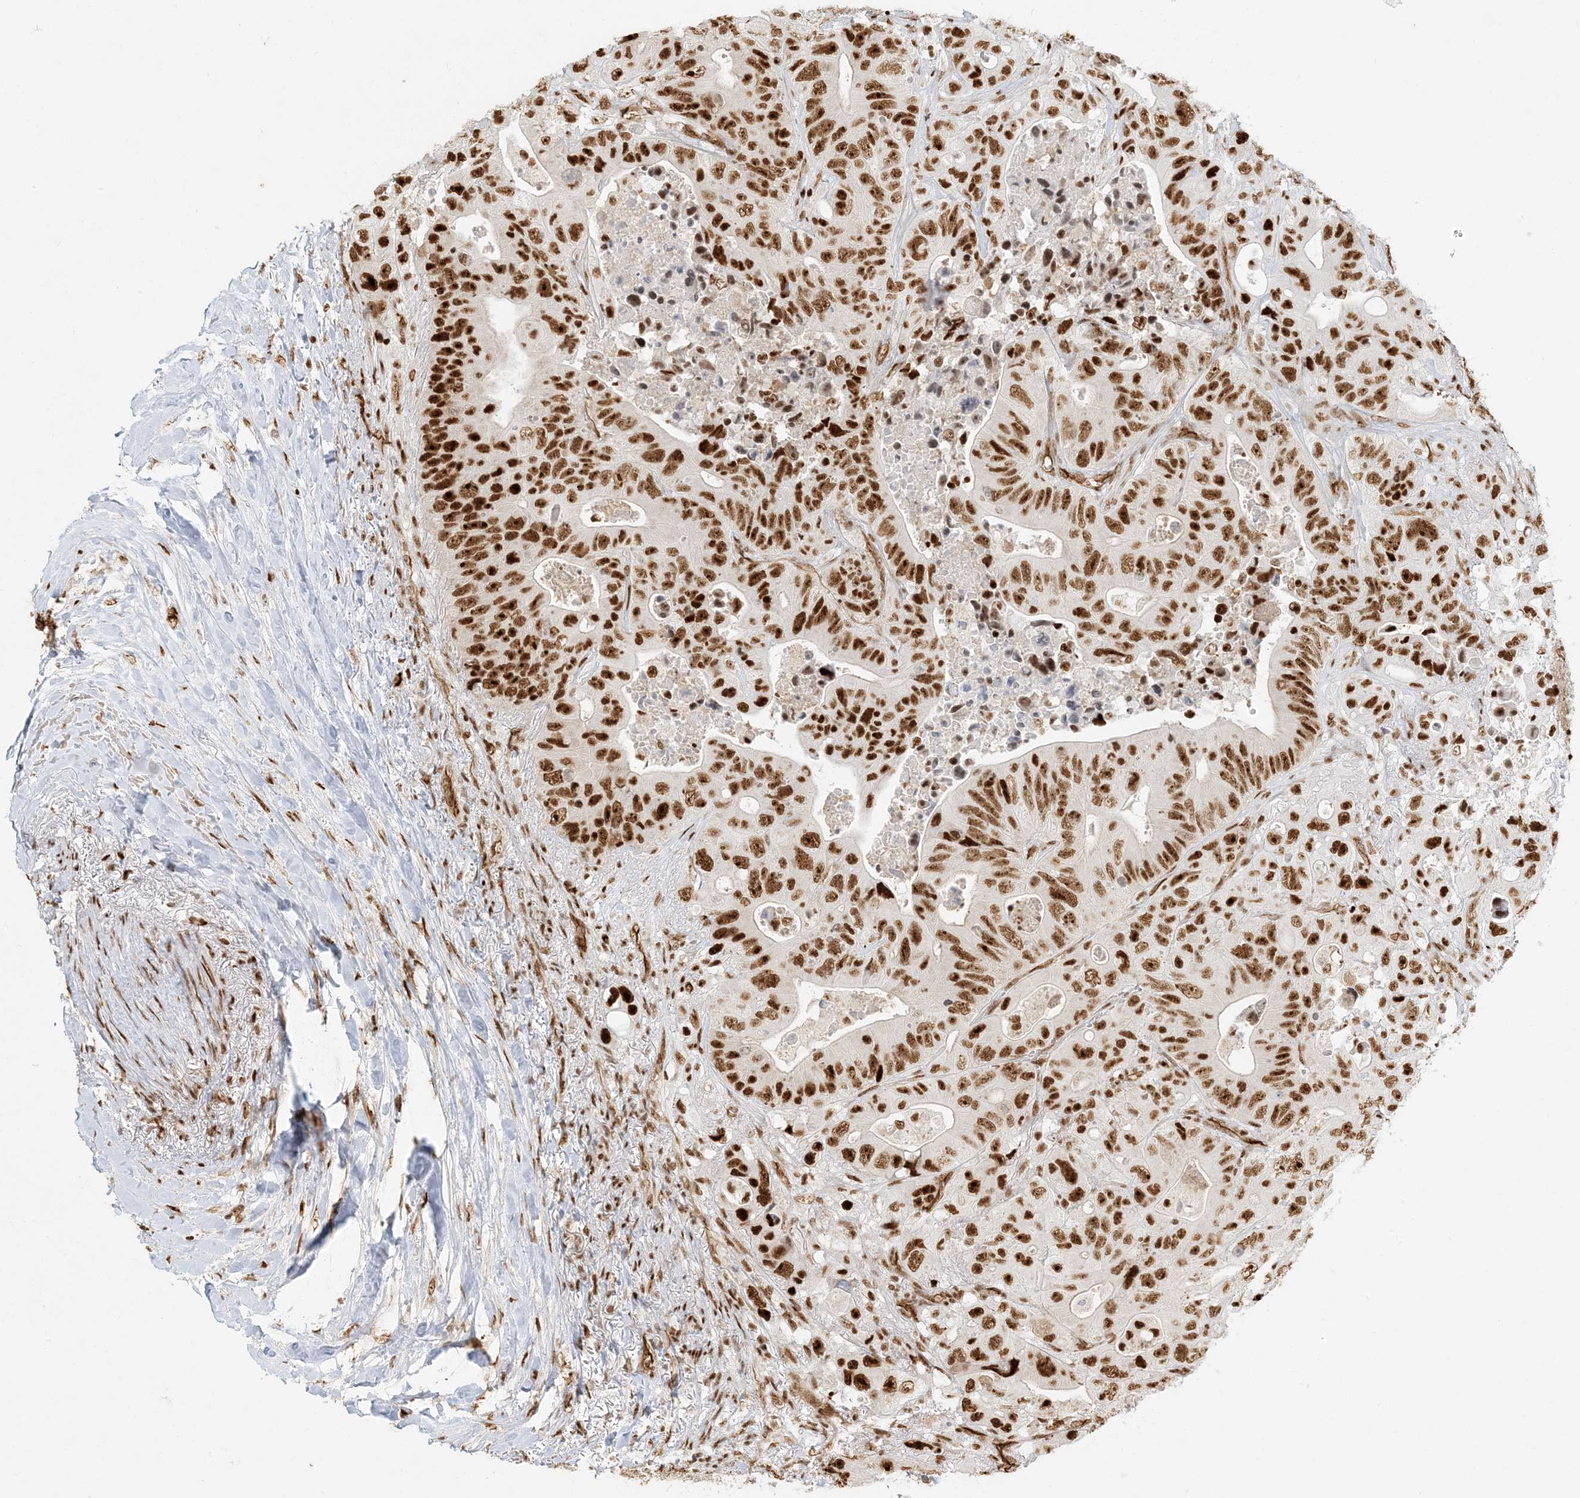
{"staining": {"intensity": "strong", "quantity": ">75%", "location": "nuclear"}, "tissue": "colorectal cancer", "cell_type": "Tumor cells", "image_type": "cancer", "snomed": [{"axis": "morphology", "description": "Adenocarcinoma, NOS"}, {"axis": "topography", "description": "Colon"}], "caption": "Protein staining of colorectal adenocarcinoma tissue reveals strong nuclear positivity in about >75% of tumor cells.", "gene": "CKS2", "patient": {"sex": "female", "age": 46}}